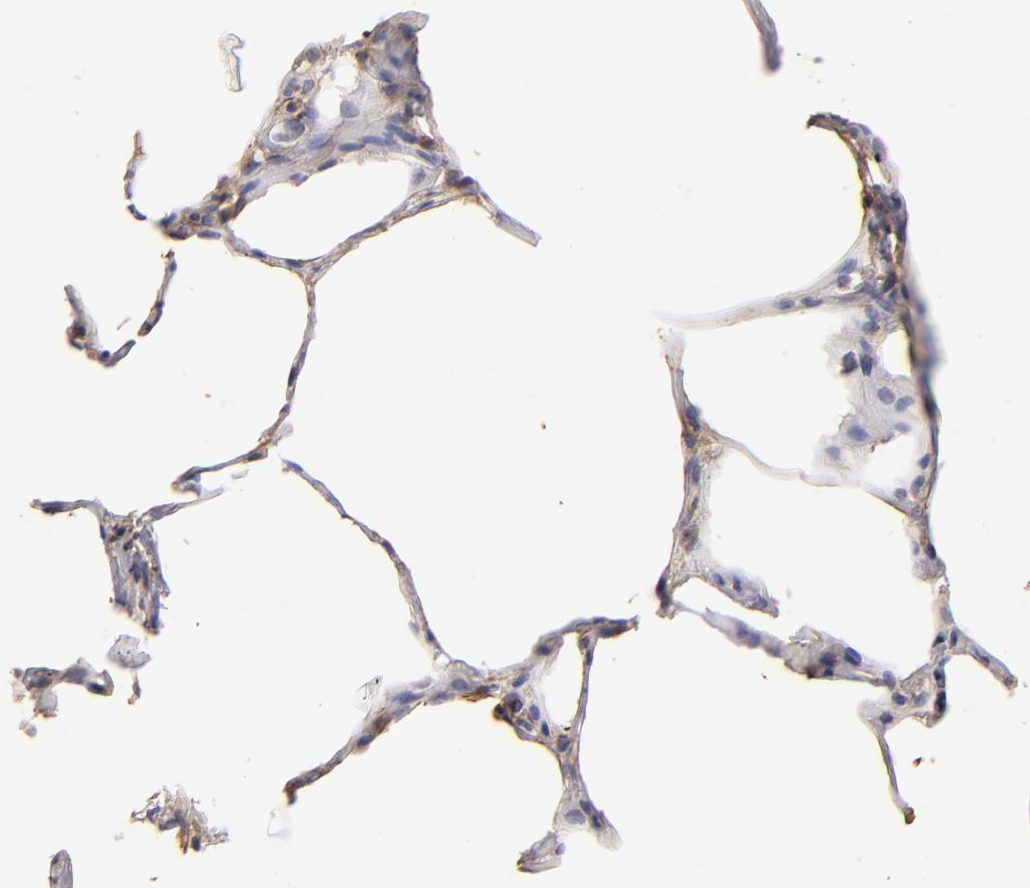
{"staining": {"intensity": "moderate", "quantity": ">75%", "location": "cytoplasmic/membranous"}, "tissue": "lung", "cell_type": "Alveolar cells", "image_type": "normal", "snomed": [{"axis": "morphology", "description": "Normal tissue, NOS"}, {"axis": "topography", "description": "Lung"}], "caption": "Protein positivity by immunohistochemistry reveals moderate cytoplasmic/membranous positivity in about >75% of alveolar cells in normal lung.", "gene": "ABCB1", "patient": {"sex": "female", "age": 75}}